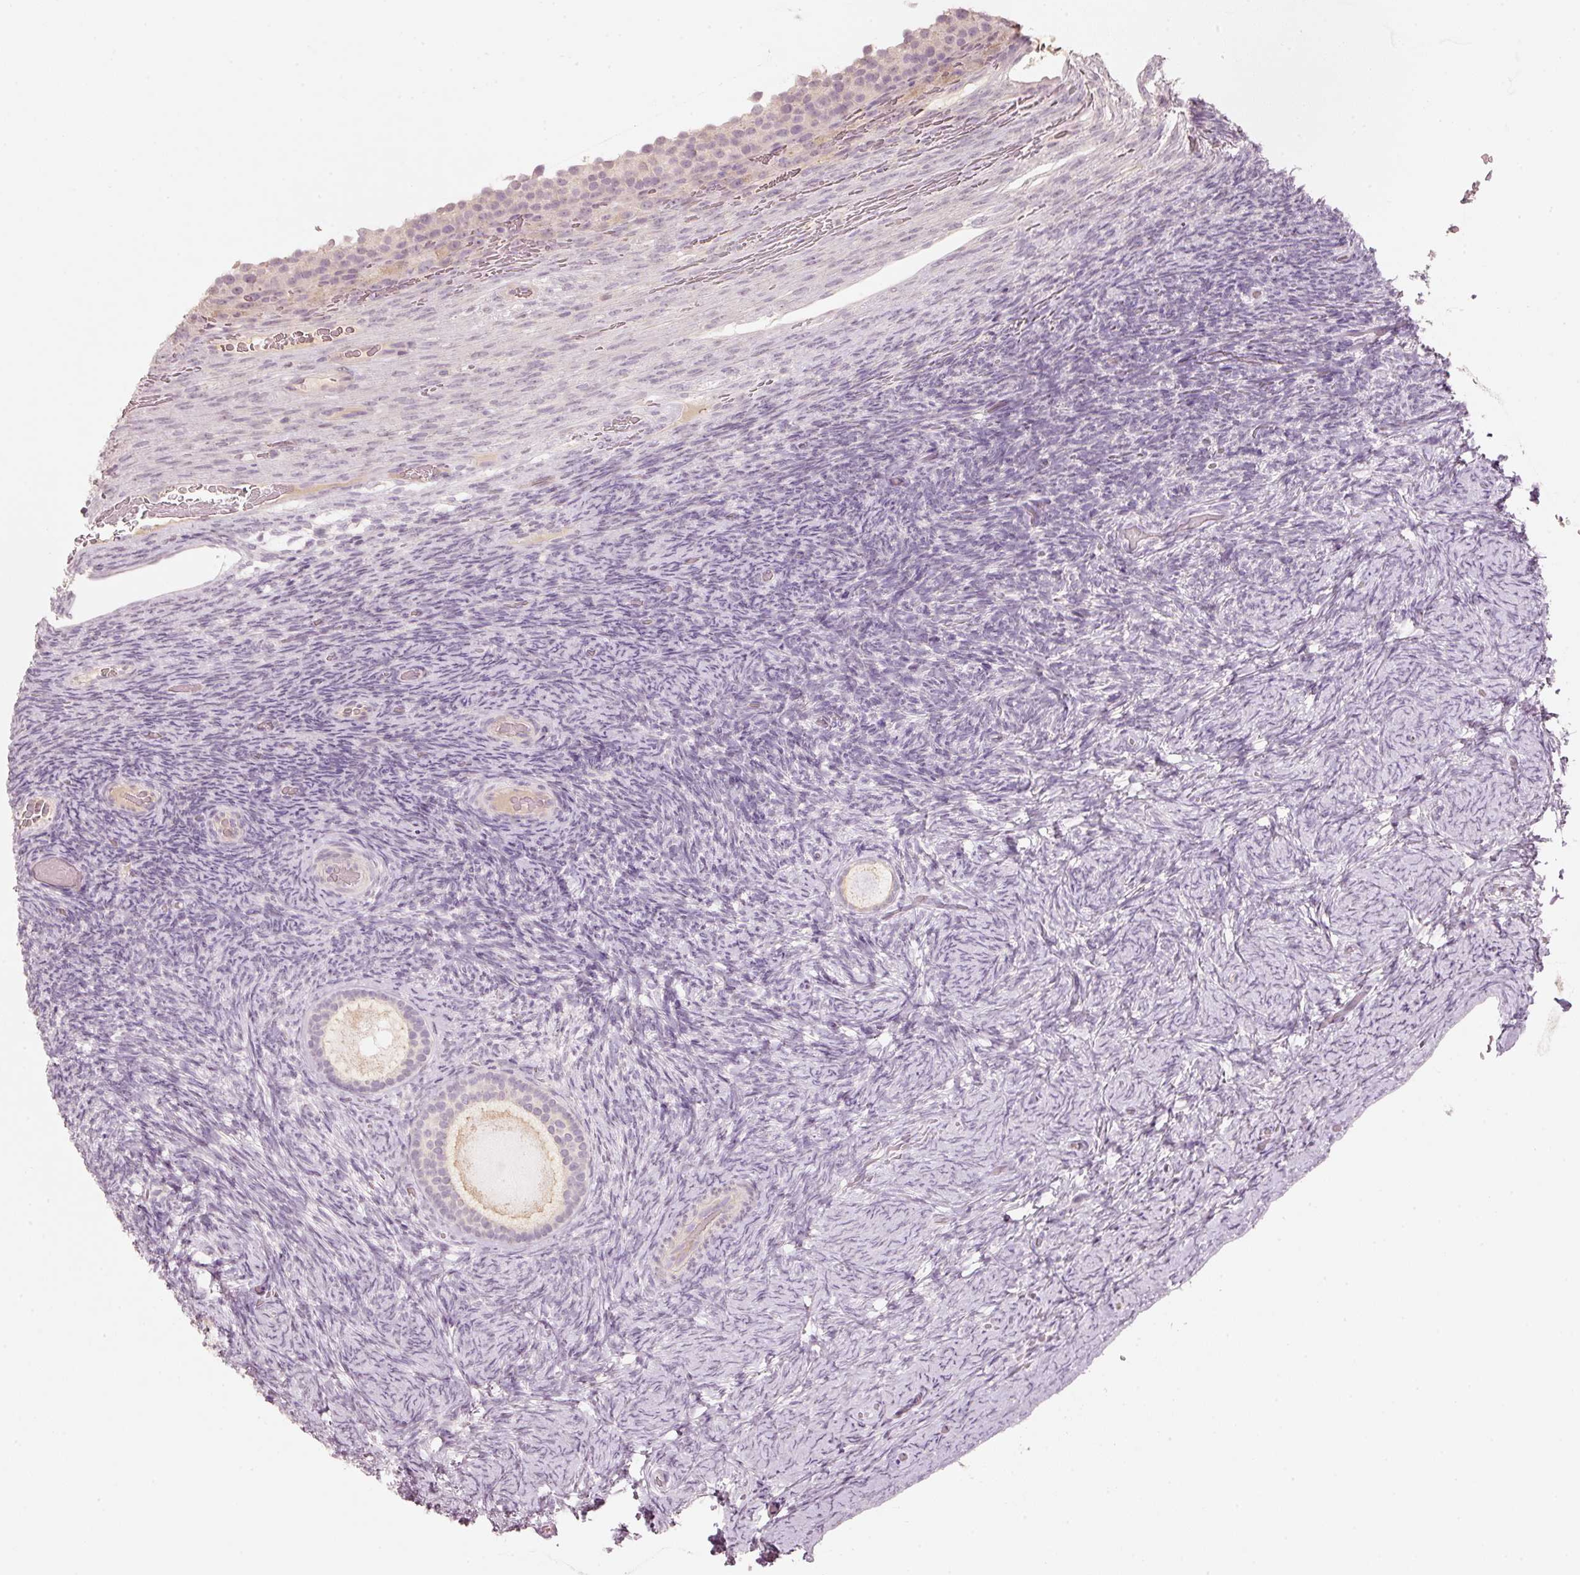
{"staining": {"intensity": "negative", "quantity": "none", "location": "none"}, "tissue": "ovary", "cell_type": "Follicle cells", "image_type": "normal", "snomed": [{"axis": "morphology", "description": "Normal tissue, NOS"}, {"axis": "topography", "description": "Ovary"}], "caption": "Follicle cells are negative for protein expression in normal human ovary. (DAB (3,3'-diaminobenzidine) immunohistochemistry (IHC) visualized using brightfield microscopy, high magnification).", "gene": "STEAP1", "patient": {"sex": "female", "age": 34}}